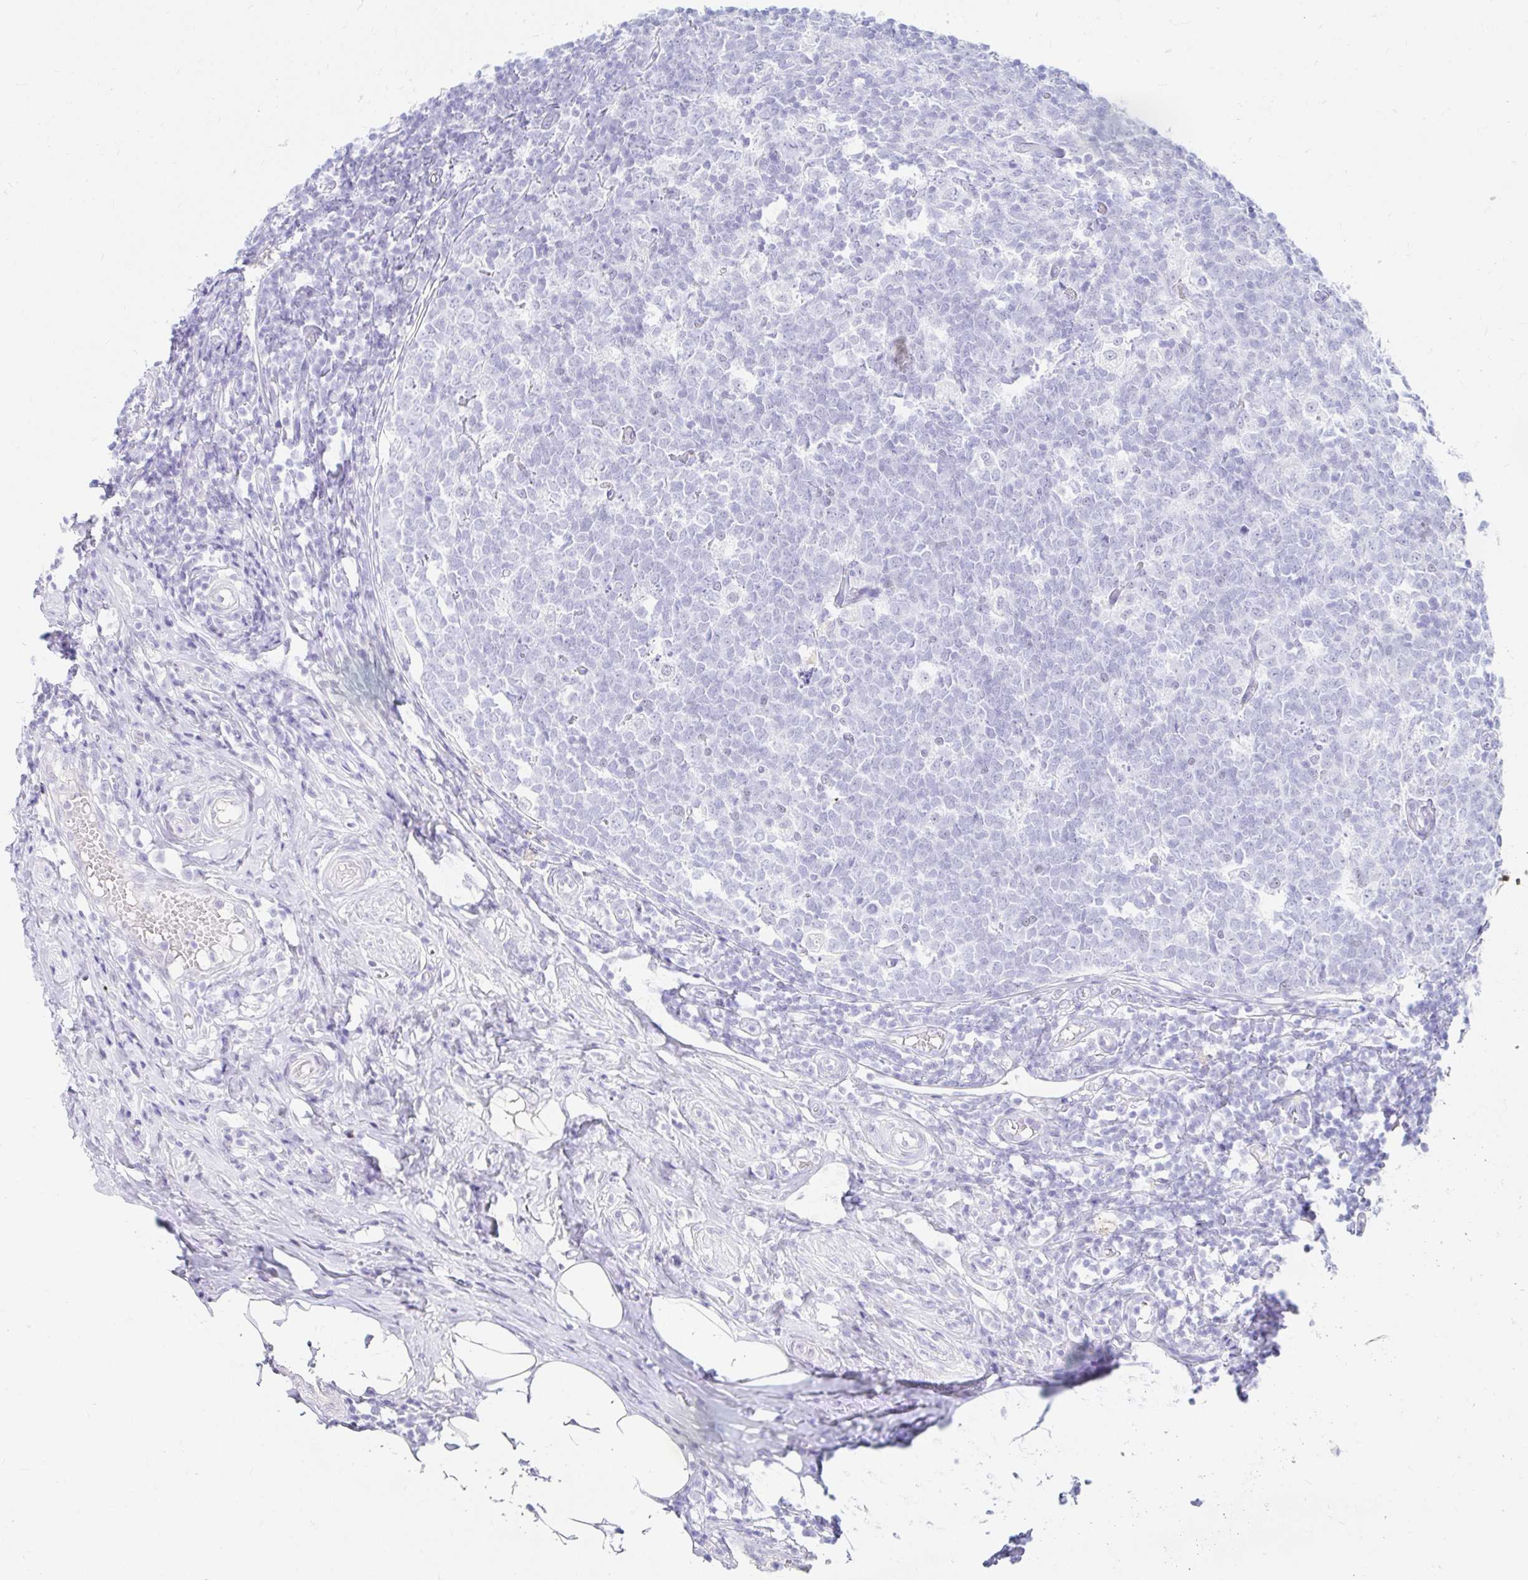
{"staining": {"intensity": "weak", "quantity": "<25%", "location": "nuclear"}, "tissue": "appendix", "cell_type": "Glandular cells", "image_type": "normal", "snomed": [{"axis": "morphology", "description": "Normal tissue, NOS"}, {"axis": "topography", "description": "Appendix"}], "caption": "This is an immunohistochemistry (IHC) micrograph of normal human appendix. There is no expression in glandular cells.", "gene": "OR6T1", "patient": {"sex": "male", "age": 18}}